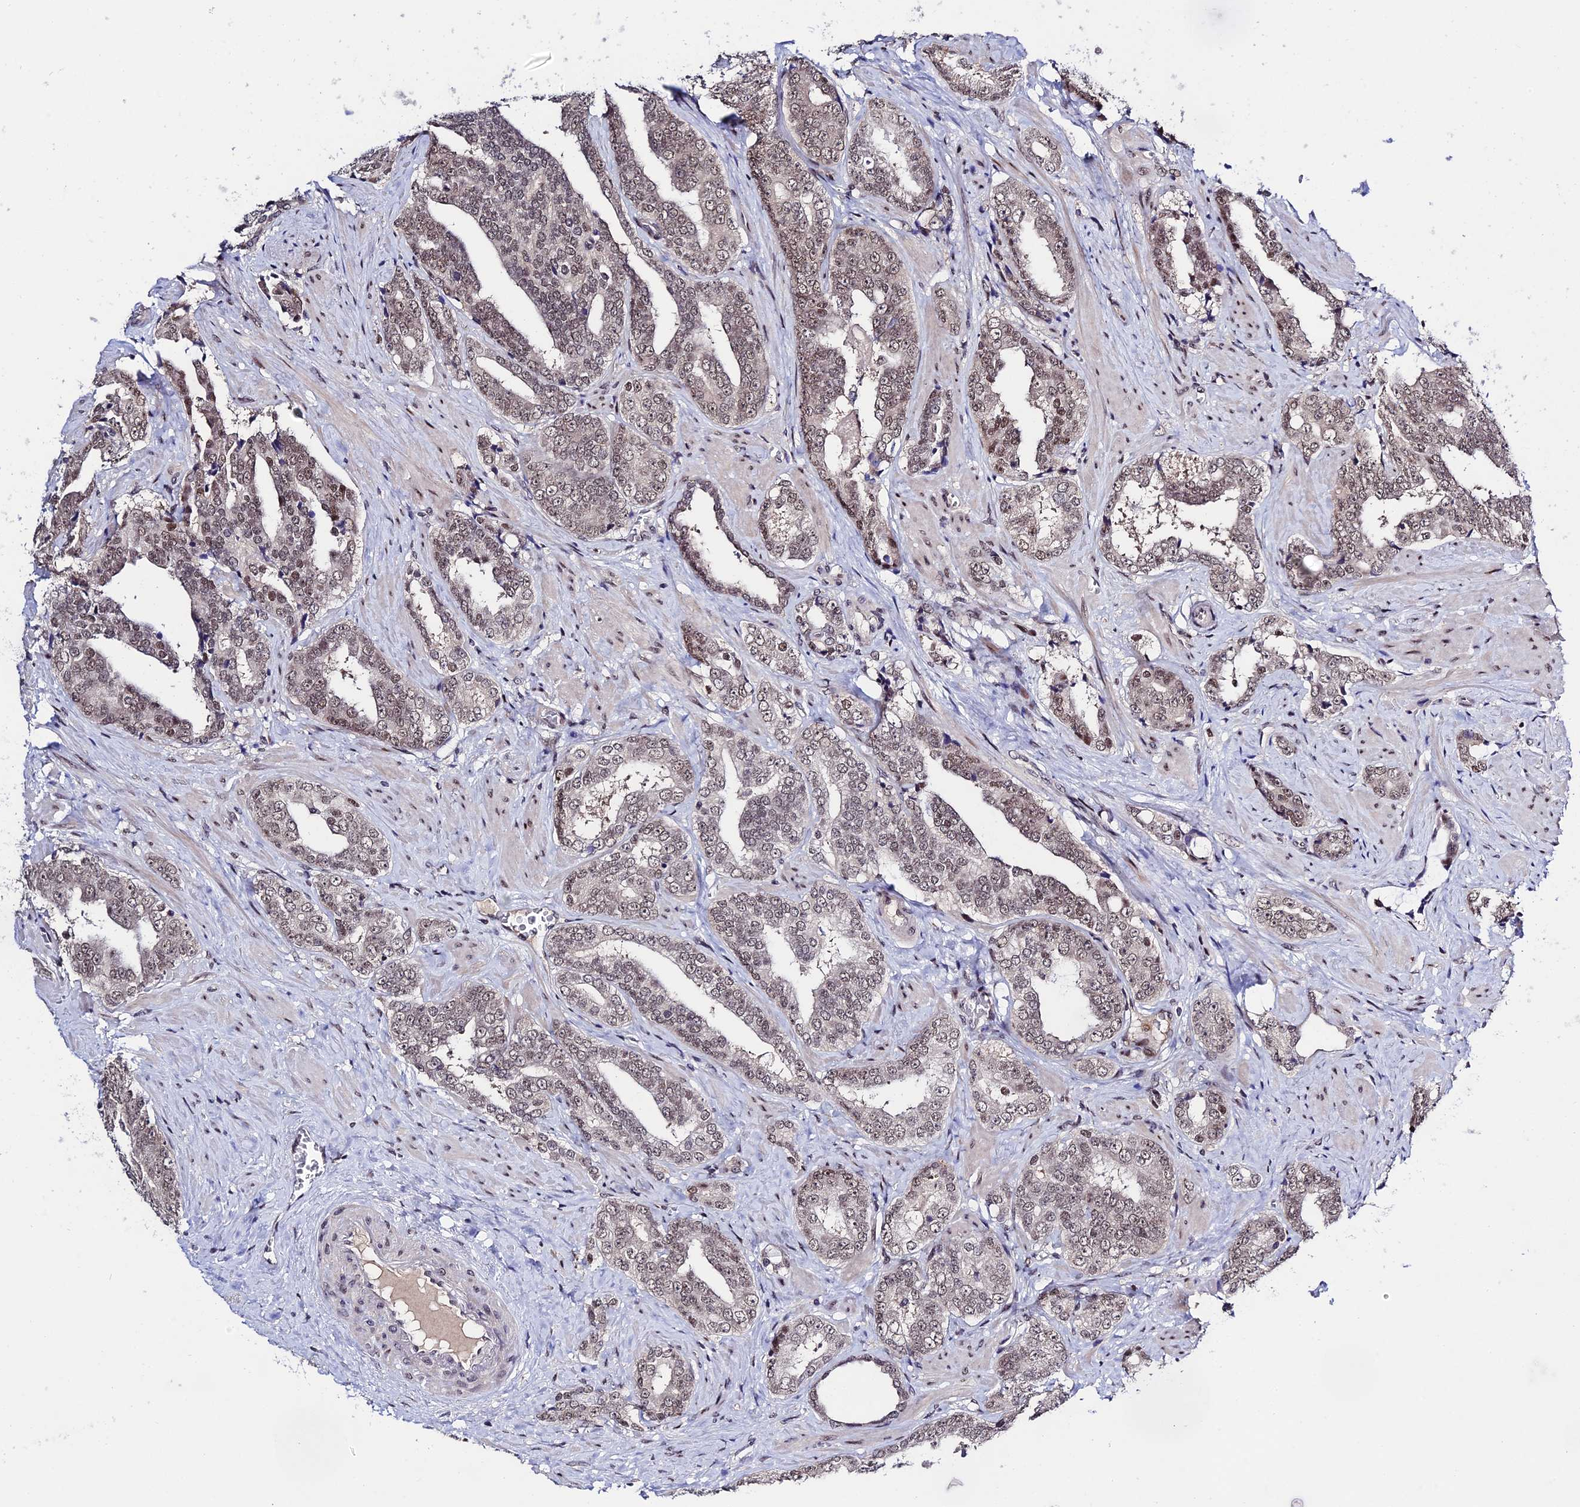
{"staining": {"intensity": "weak", "quantity": "<25%", "location": "nuclear"}, "tissue": "prostate cancer", "cell_type": "Tumor cells", "image_type": "cancer", "snomed": [{"axis": "morphology", "description": "Adenocarcinoma, High grade"}, {"axis": "topography", "description": "Prostate"}], "caption": "Immunohistochemical staining of prostate cancer demonstrates no significant expression in tumor cells.", "gene": "SYT15", "patient": {"sex": "male", "age": 67}}